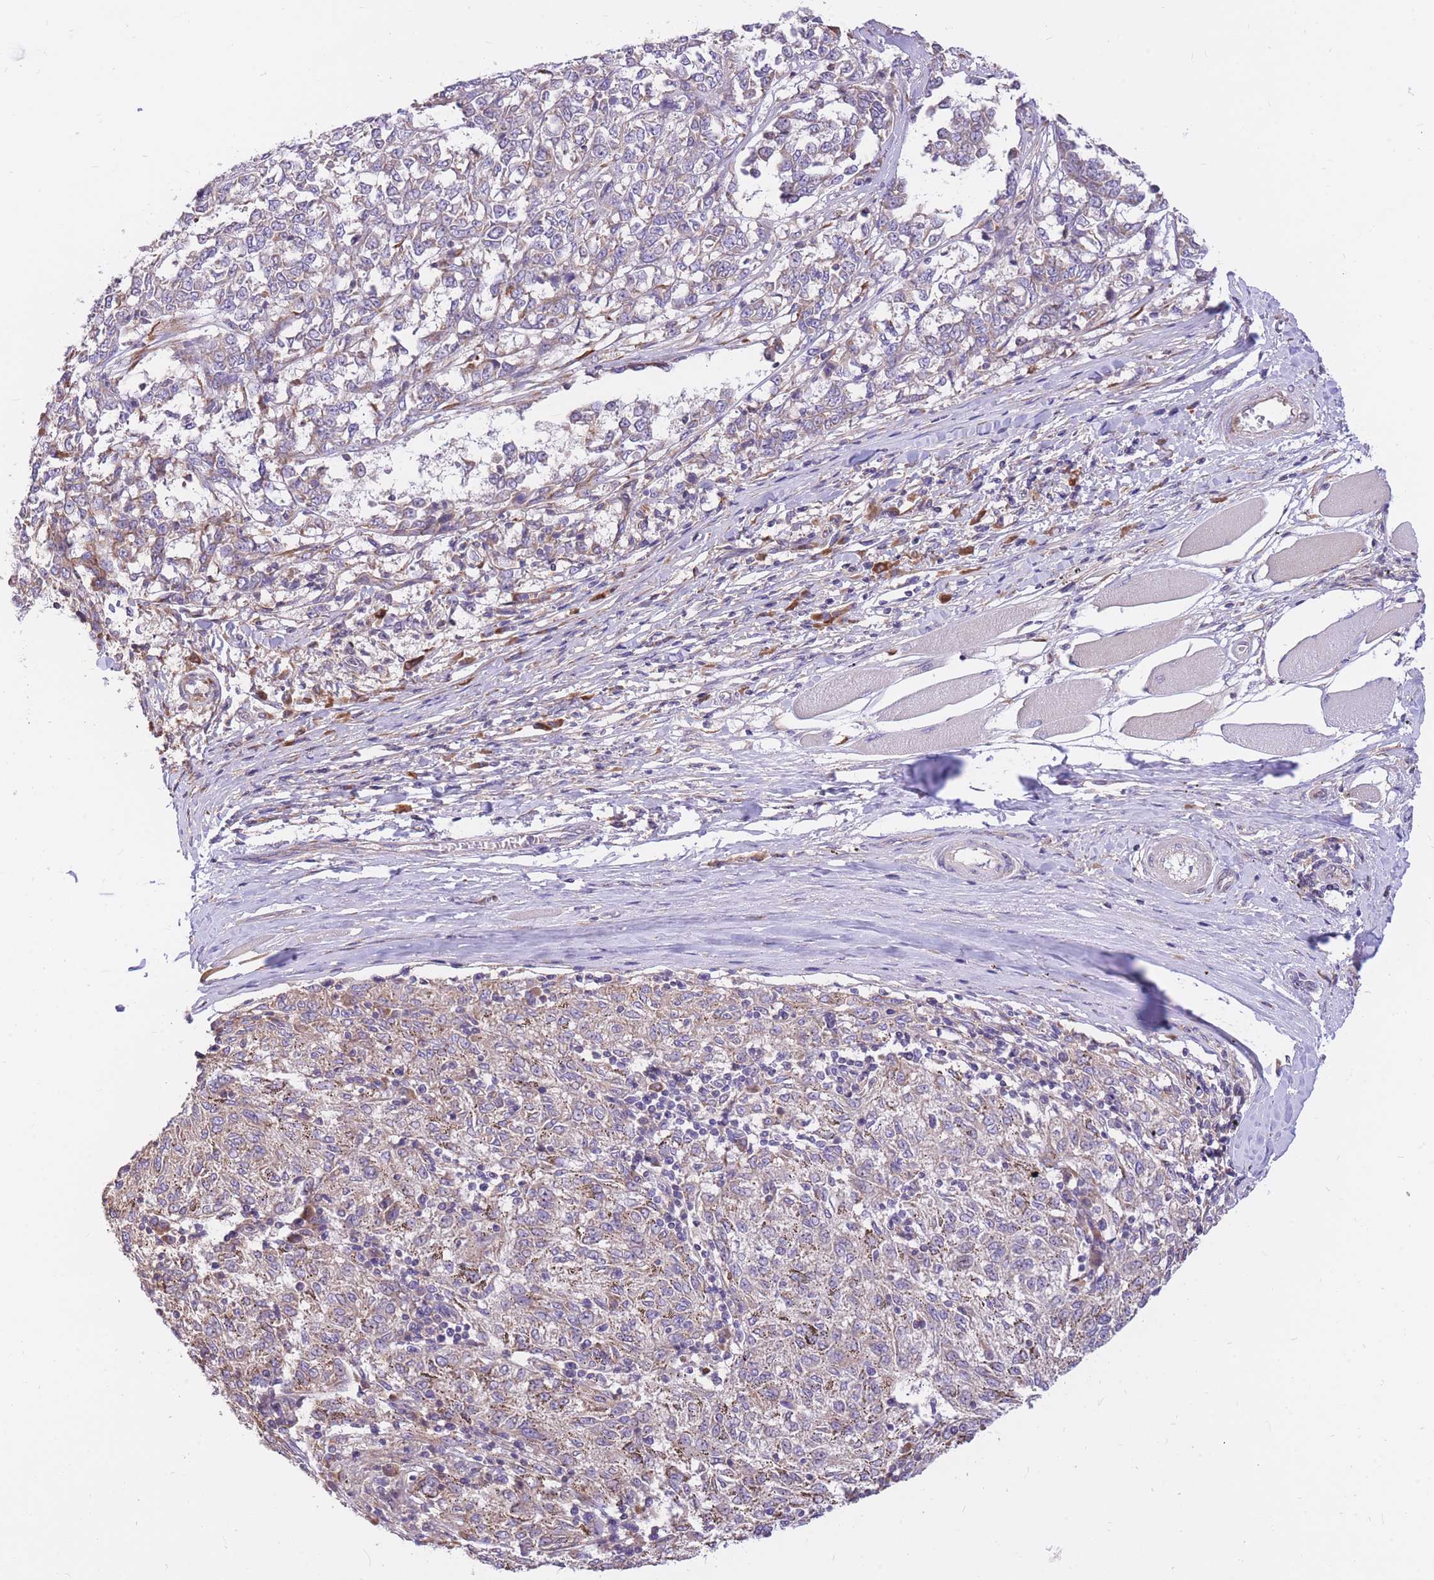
{"staining": {"intensity": "weak", "quantity": "25%-75%", "location": "cytoplasmic/membranous"}, "tissue": "melanoma", "cell_type": "Tumor cells", "image_type": "cancer", "snomed": [{"axis": "morphology", "description": "Malignant melanoma, NOS"}, {"axis": "topography", "description": "Skin"}], "caption": "Protein expression by IHC displays weak cytoplasmic/membranous expression in about 25%-75% of tumor cells in melanoma.", "gene": "GBP7", "patient": {"sex": "female", "age": 72}}